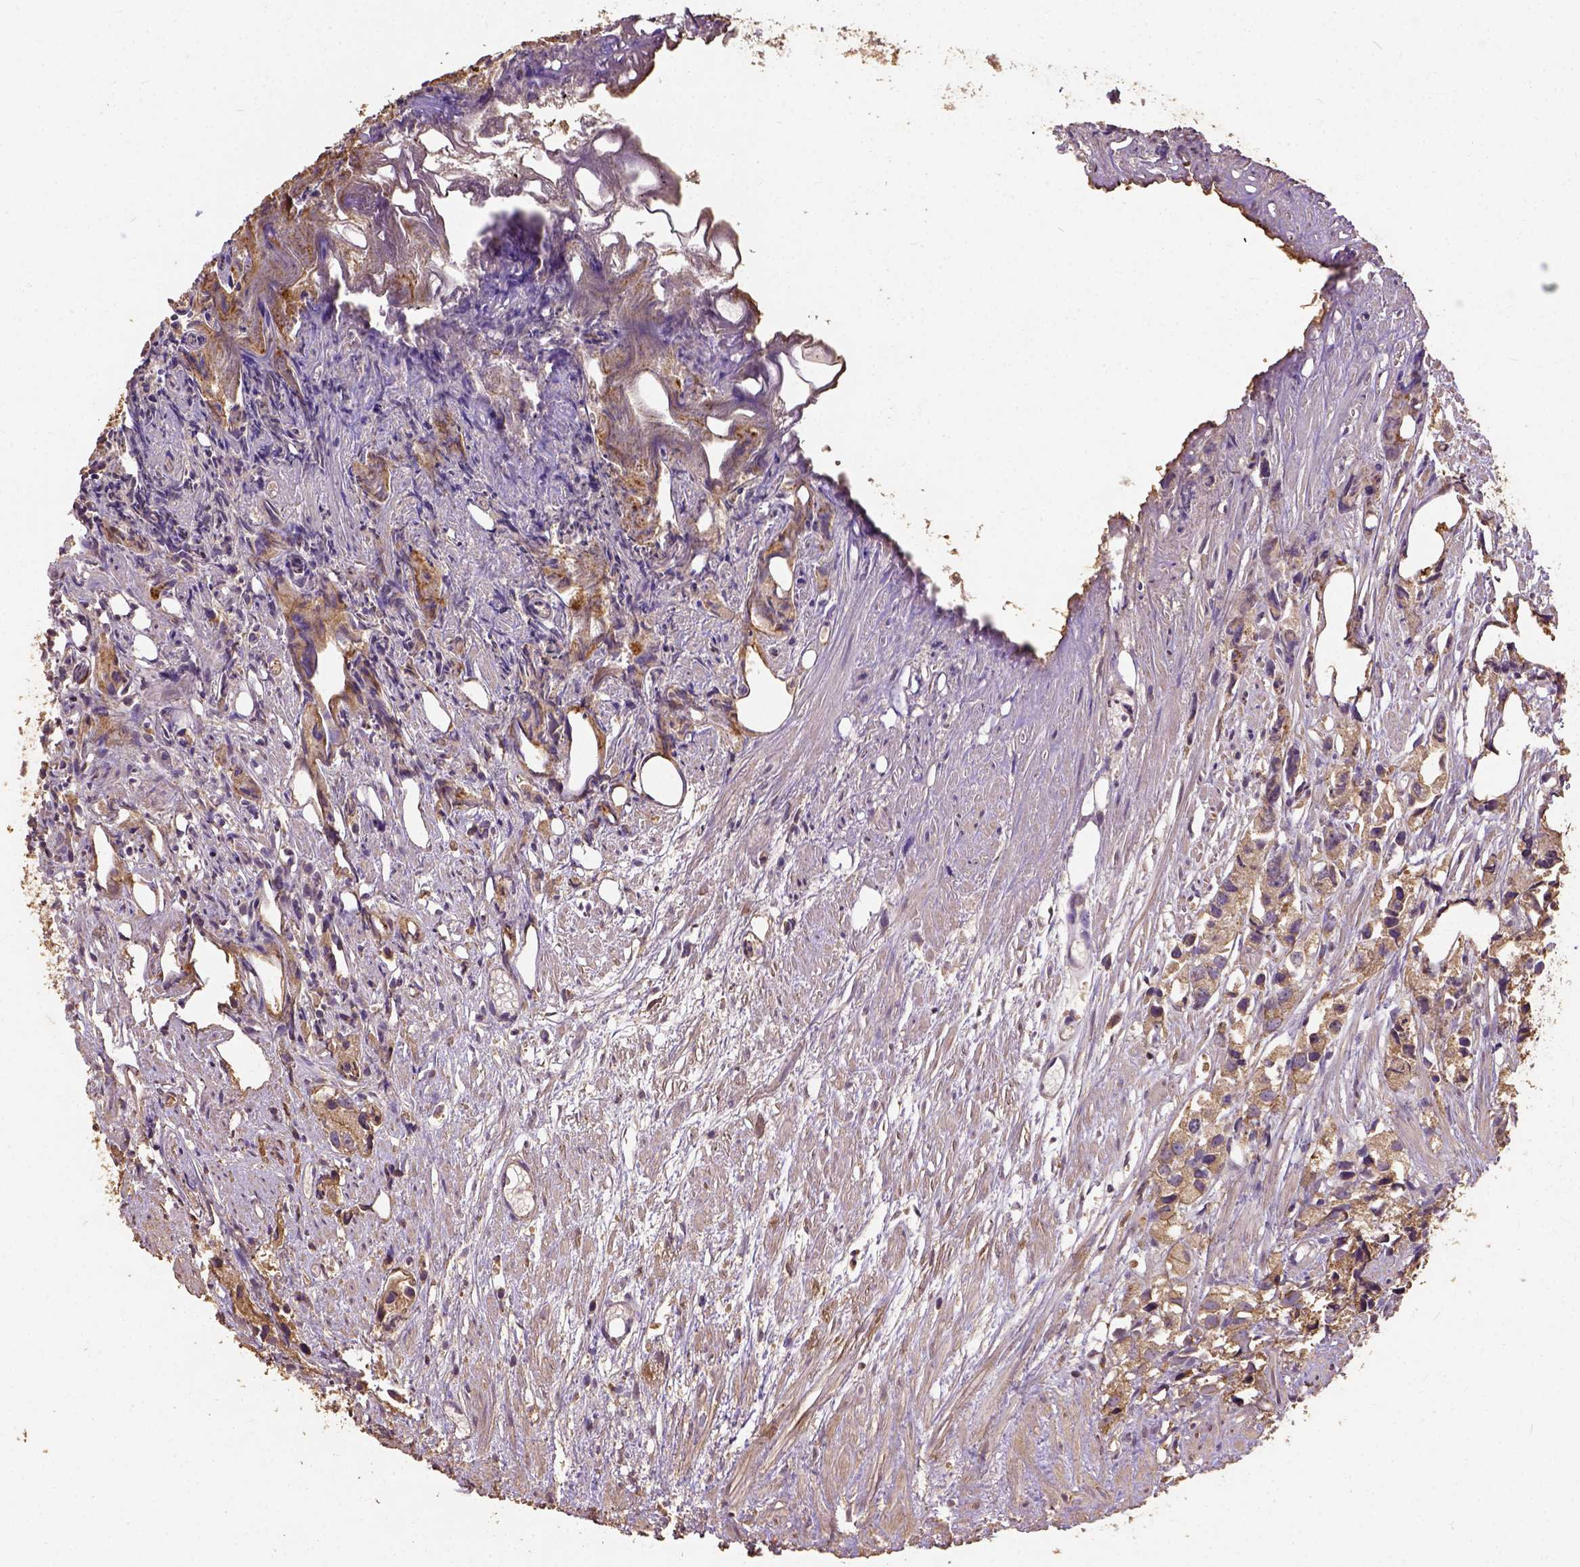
{"staining": {"intensity": "weak", "quantity": ">75%", "location": "cytoplasmic/membranous"}, "tissue": "prostate cancer", "cell_type": "Tumor cells", "image_type": "cancer", "snomed": [{"axis": "morphology", "description": "Adenocarcinoma, High grade"}, {"axis": "topography", "description": "Prostate"}], "caption": "Tumor cells show low levels of weak cytoplasmic/membranous staining in about >75% of cells in human high-grade adenocarcinoma (prostate).", "gene": "ATP1B3", "patient": {"sex": "male", "age": 68}}